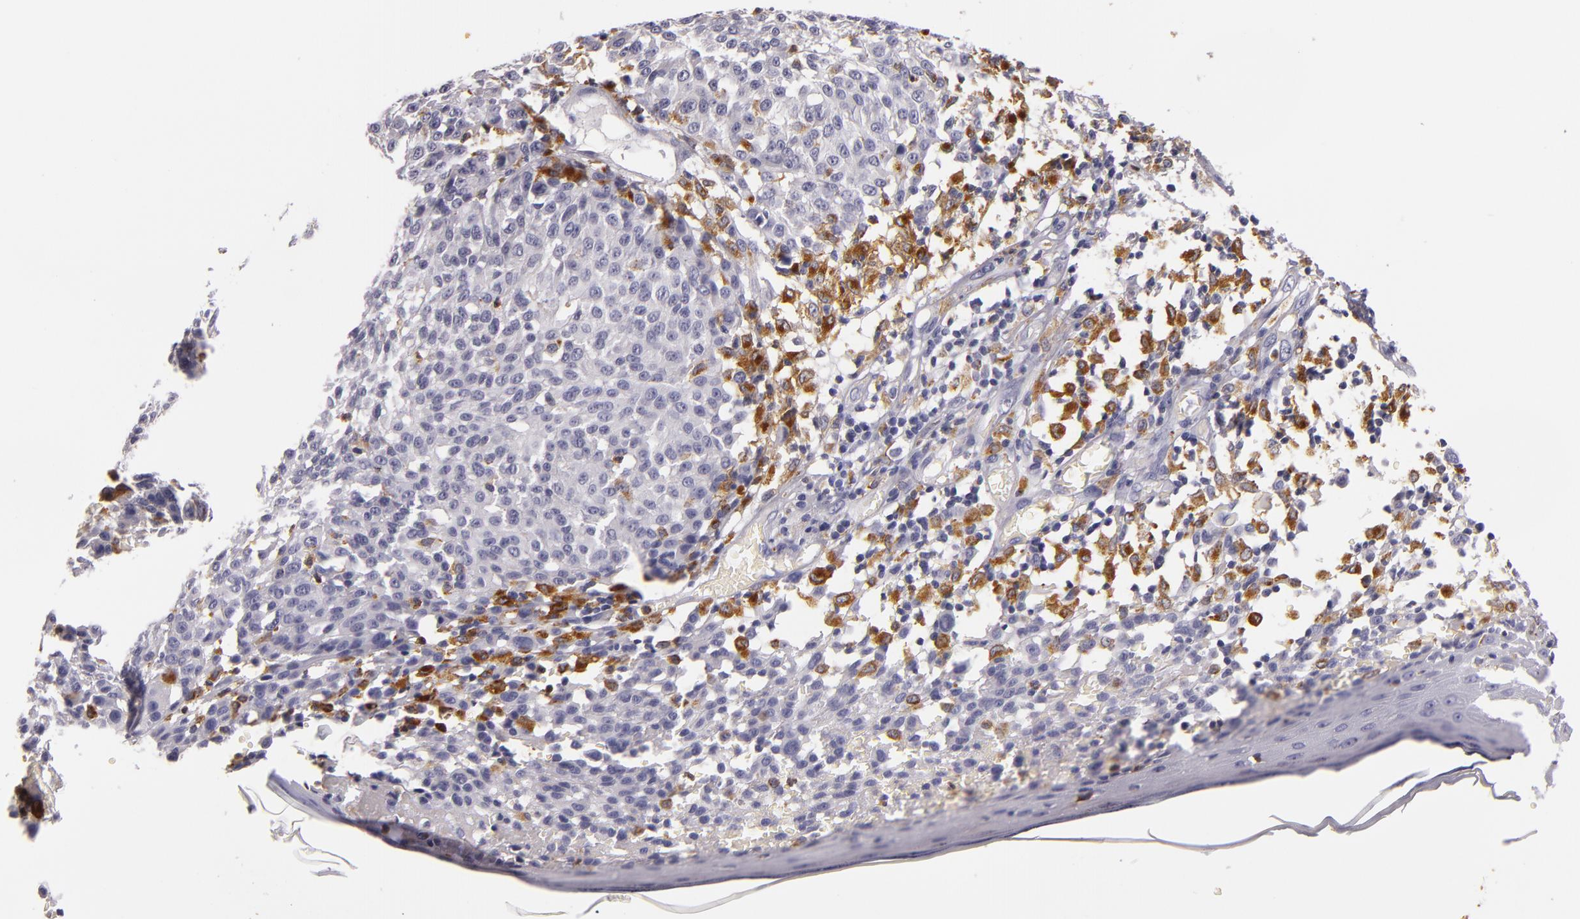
{"staining": {"intensity": "negative", "quantity": "none", "location": "none"}, "tissue": "melanoma", "cell_type": "Tumor cells", "image_type": "cancer", "snomed": [{"axis": "morphology", "description": "Malignant melanoma, NOS"}, {"axis": "topography", "description": "Skin"}], "caption": "This is an immunohistochemistry histopathology image of malignant melanoma. There is no expression in tumor cells.", "gene": "TLR8", "patient": {"sex": "female", "age": 49}}